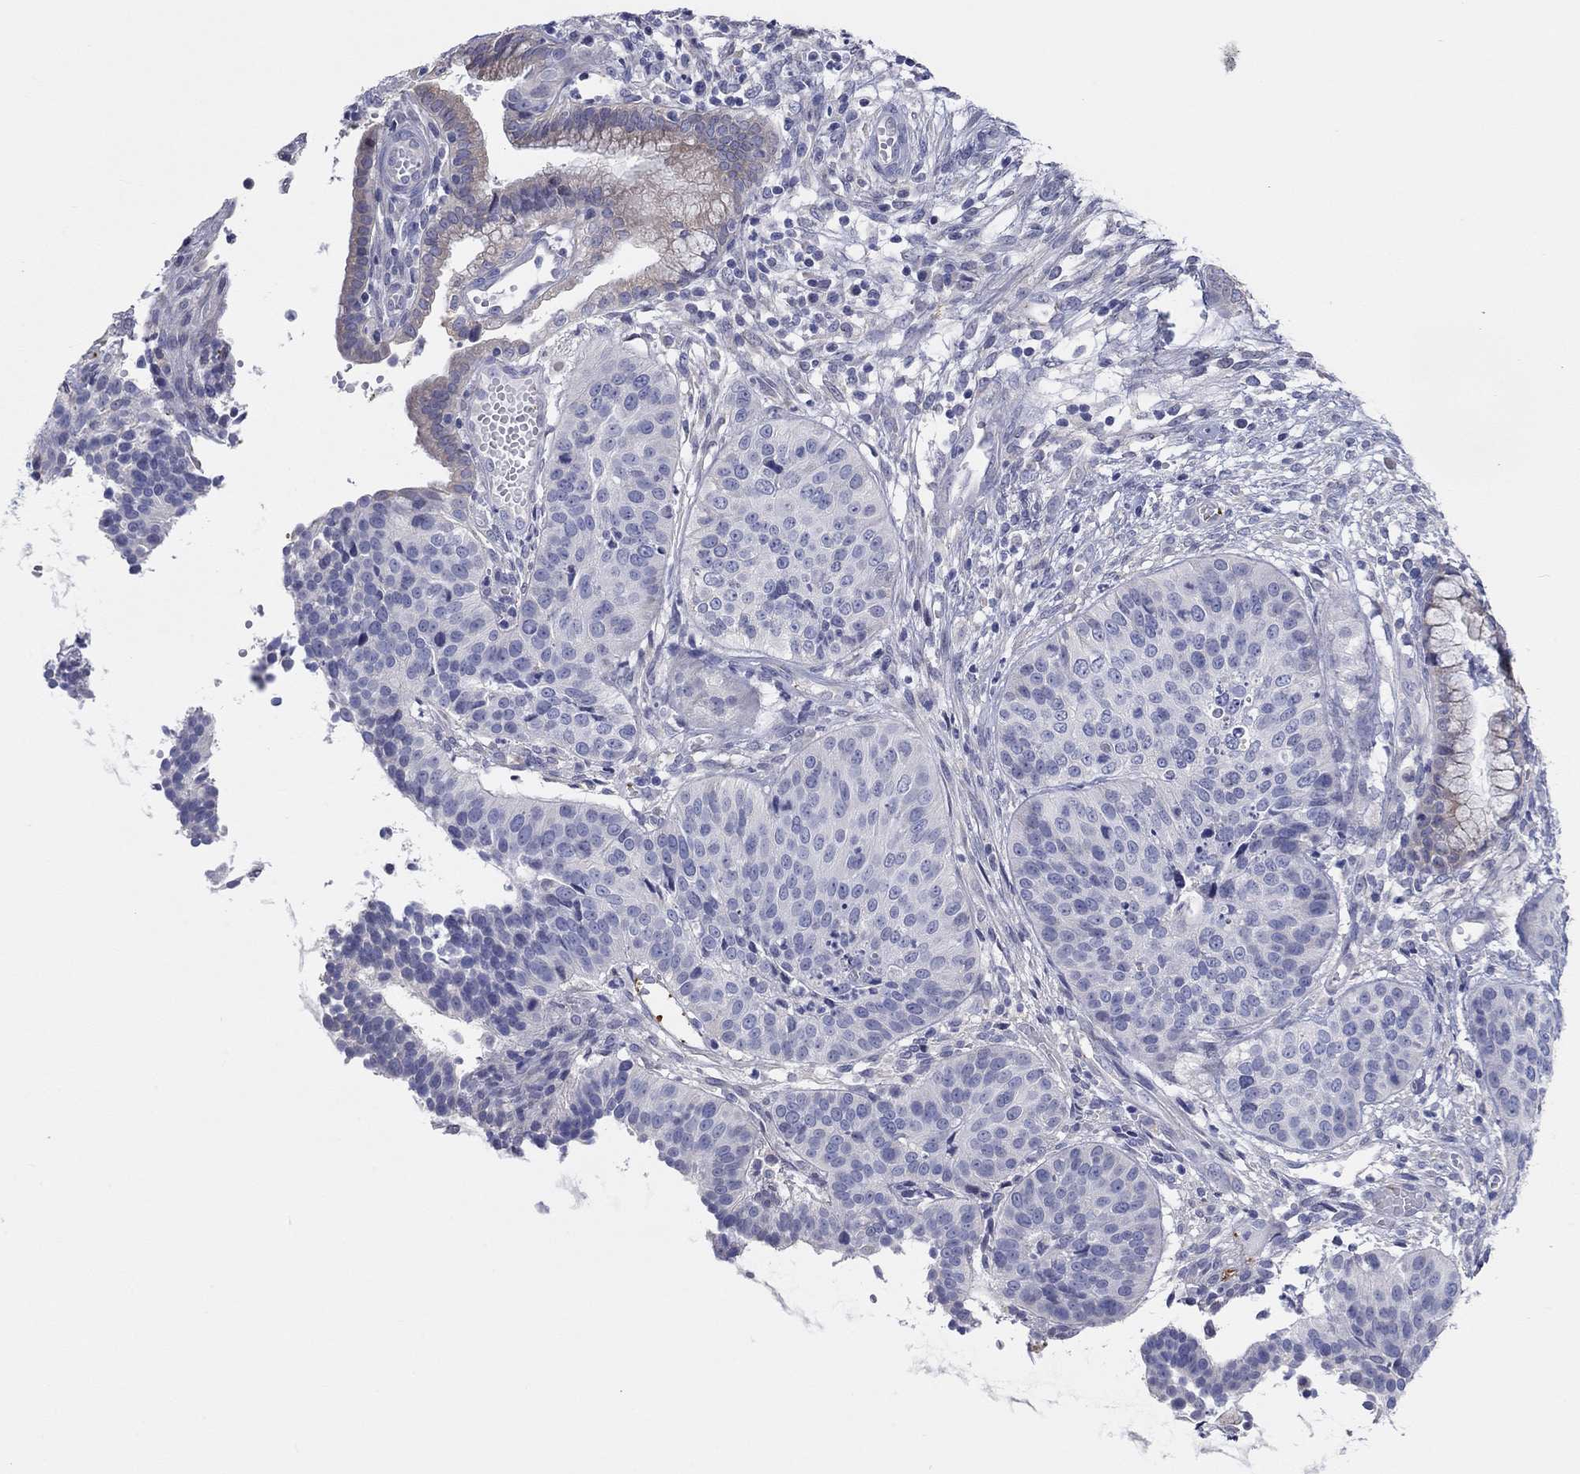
{"staining": {"intensity": "weak", "quantity": "<25%", "location": "cytoplasmic/membranous"}, "tissue": "cervical cancer", "cell_type": "Tumor cells", "image_type": "cancer", "snomed": [{"axis": "morphology", "description": "Normal tissue, NOS"}, {"axis": "morphology", "description": "Squamous cell carcinoma, NOS"}, {"axis": "topography", "description": "Cervix"}], "caption": "The histopathology image displays no staining of tumor cells in cervical cancer (squamous cell carcinoma).", "gene": "LRRC4C", "patient": {"sex": "female", "age": 39}}